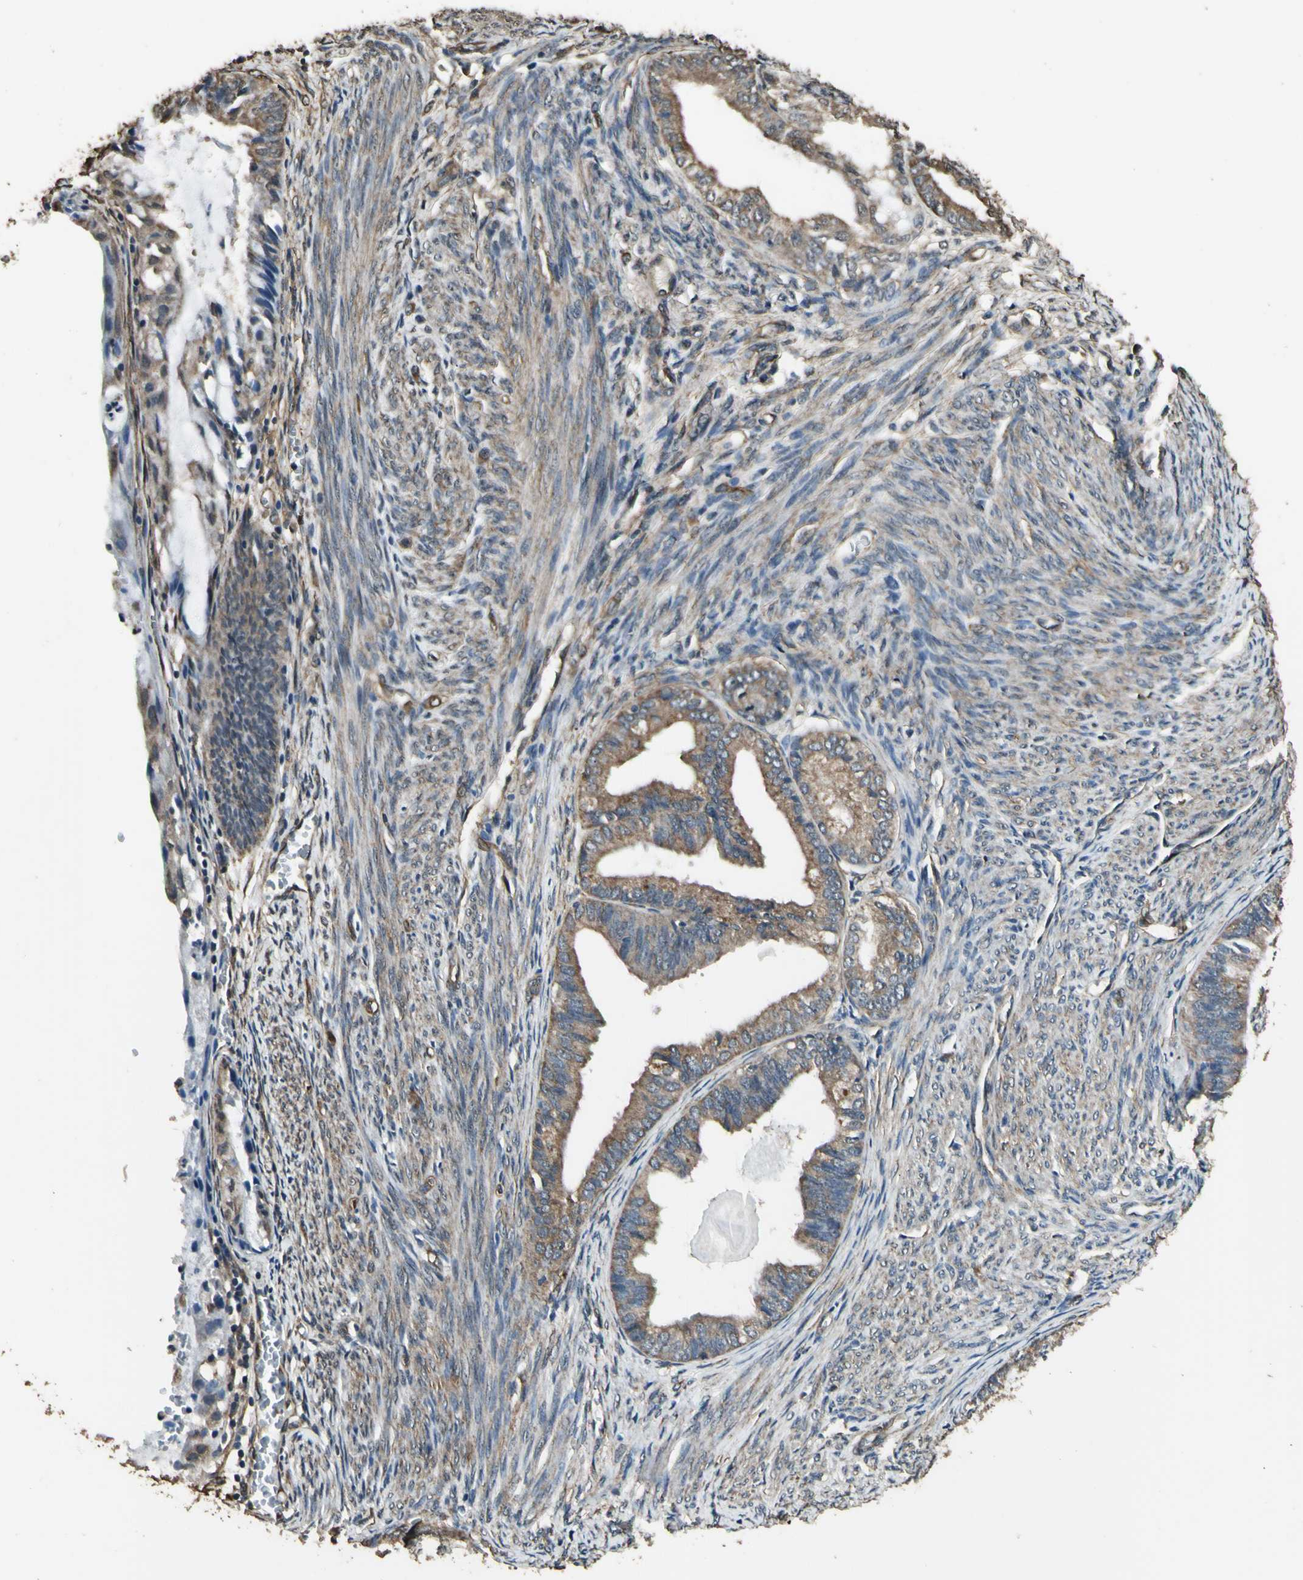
{"staining": {"intensity": "weak", "quantity": ">75%", "location": "cytoplasmic/membranous"}, "tissue": "endometrial cancer", "cell_type": "Tumor cells", "image_type": "cancer", "snomed": [{"axis": "morphology", "description": "Adenocarcinoma, NOS"}, {"axis": "topography", "description": "Endometrium"}], "caption": "About >75% of tumor cells in endometrial cancer (adenocarcinoma) display weak cytoplasmic/membranous protein expression as visualized by brown immunohistochemical staining.", "gene": "TSPO", "patient": {"sex": "female", "age": 86}}